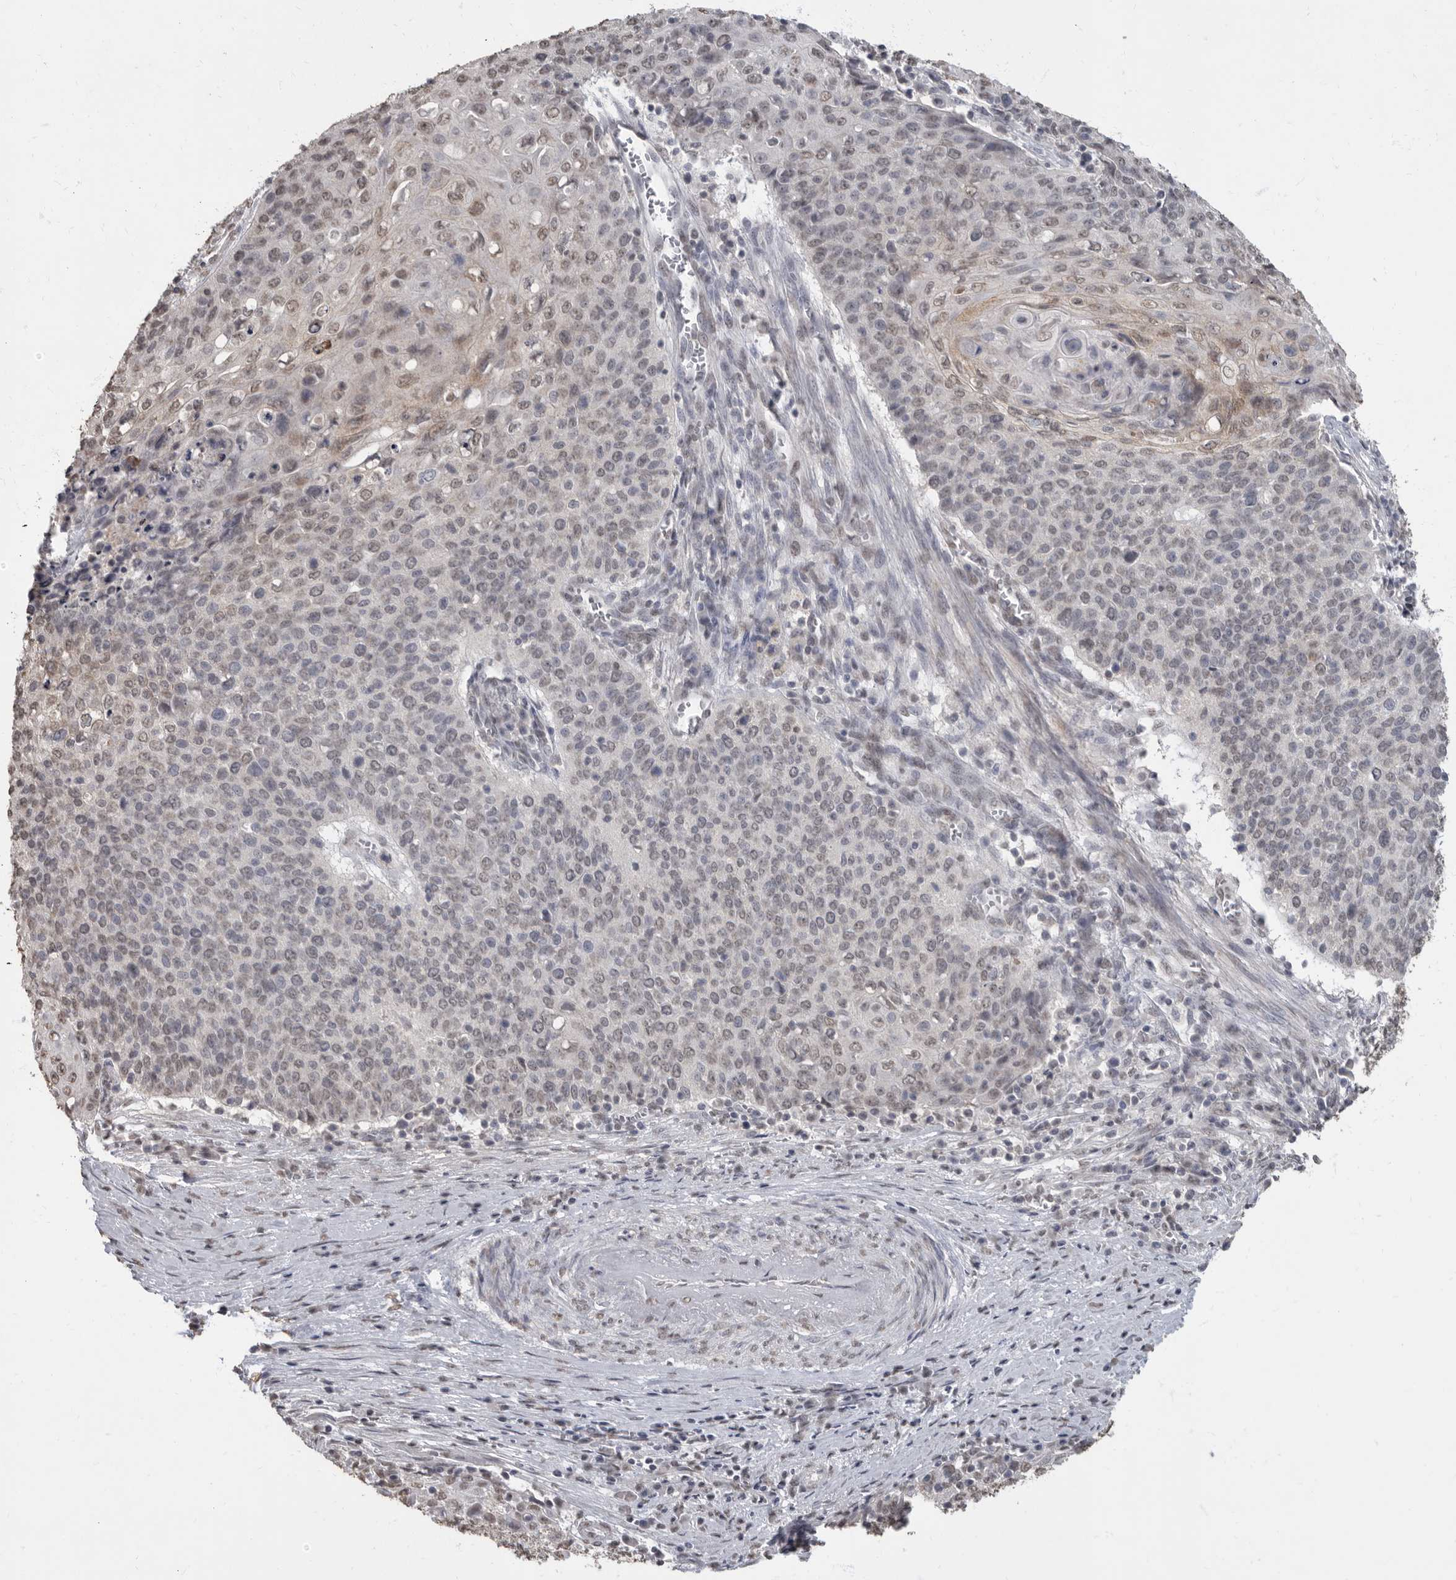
{"staining": {"intensity": "weak", "quantity": "25%-75%", "location": "nuclear"}, "tissue": "cervical cancer", "cell_type": "Tumor cells", "image_type": "cancer", "snomed": [{"axis": "morphology", "description": "Squamous cell carcinoma, NOS"}, {"axis": "topography", "description": "Cervix"}], "caption": "Tumor cells demonstrate weak nuclear staining in about 25%-75% of cells in squamous cell carcinoma (cervical).", "gene": "NBL1", "patient": {"sex": "female", "age": 39}}